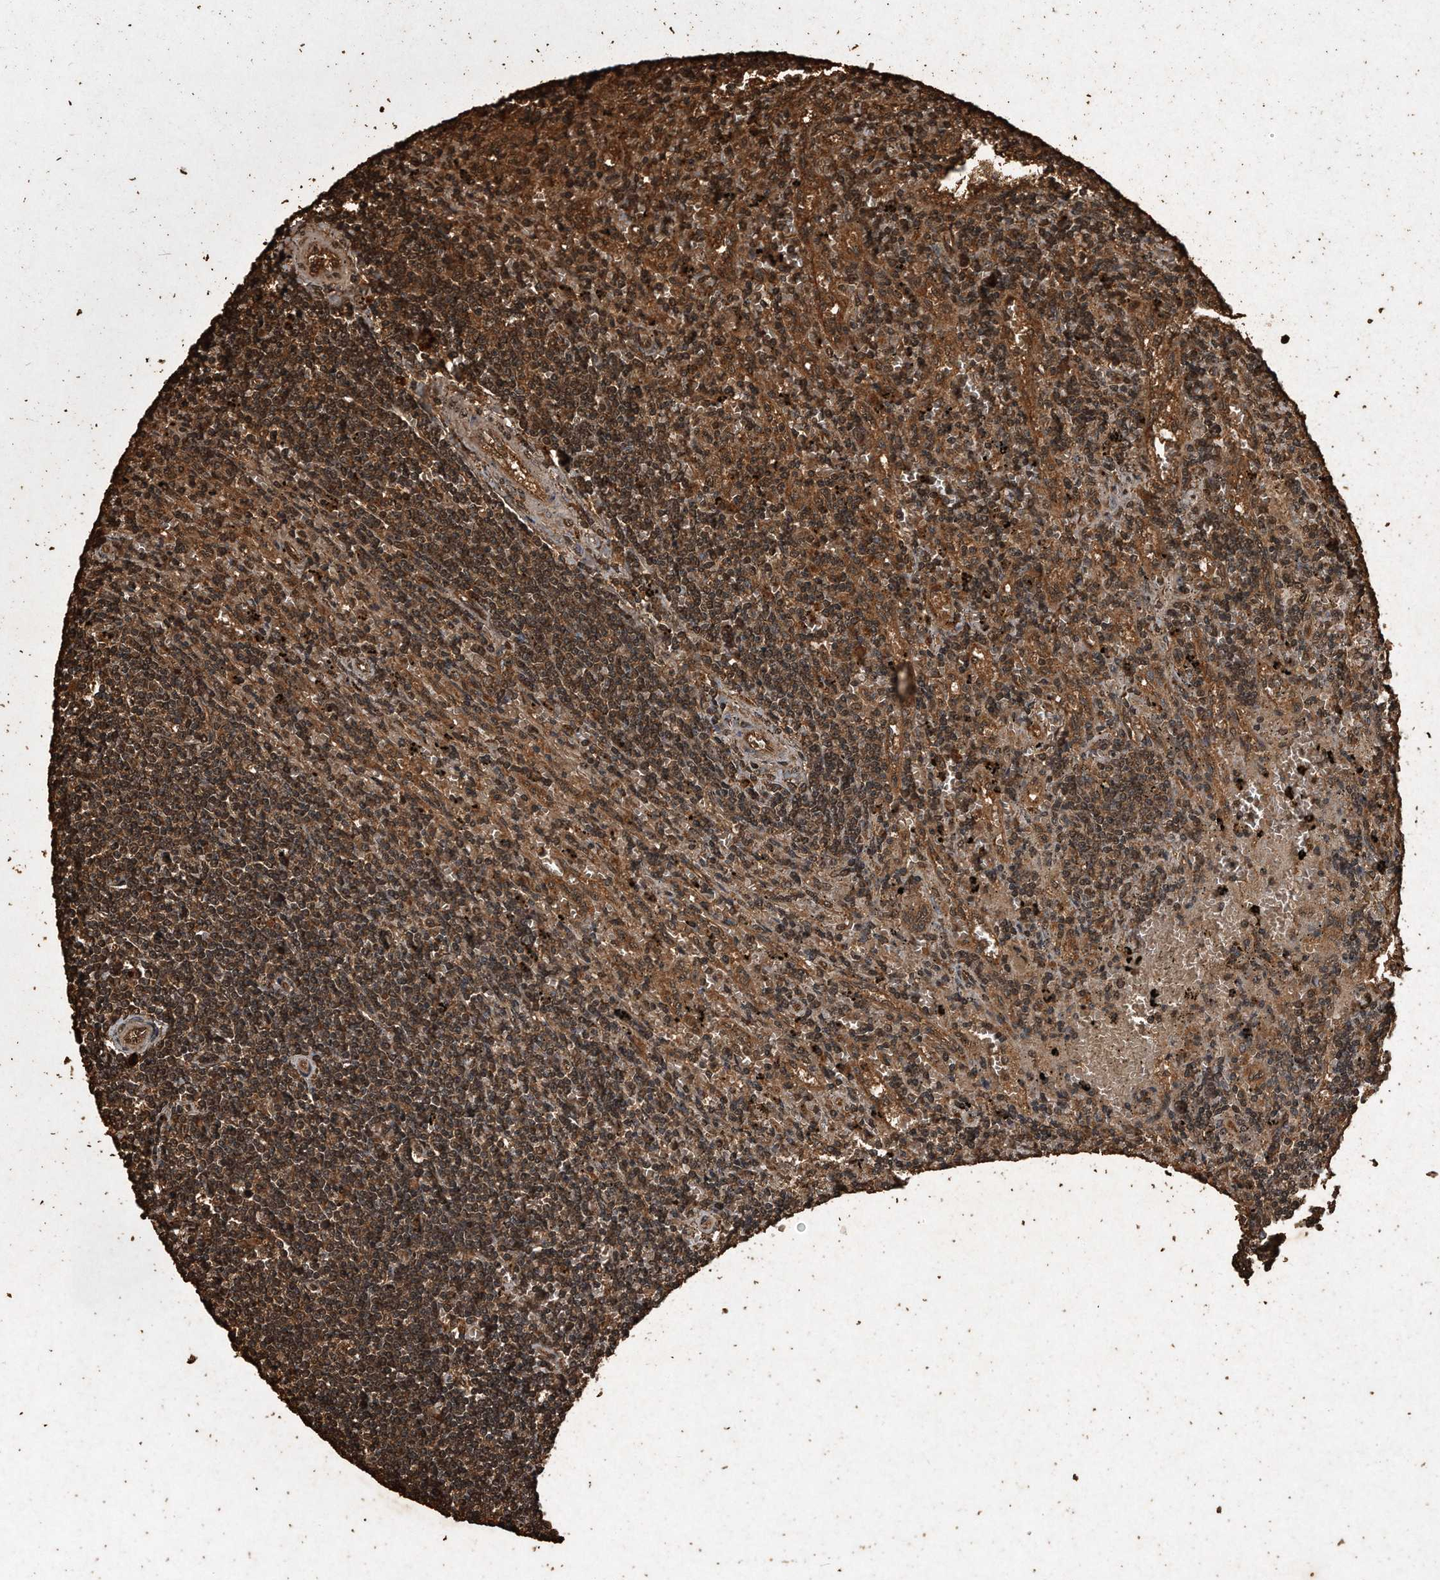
{"staining": {"intensity": "moderate", "quantity": ">75%", "location": "cytoplasmic/membranous"}, "tissue": "lymphoma", "cell_type": "Tumor cells", "image_type": "cancer", "snomed": [{"axis": "morphology", "description": "Malignant lymphoma, non-Hodgkin's type, Low grade"}, {"axis": "topography", "description": "Spleen"}], "caption": "DAB (3,3'-diaminobenzidine) immunohistochemical staining of human low-grade malignant lymphoma, non-Hodgkin's type displays moderate cytoplasmic/membranous protein staining in about >75% of tumor cells.", "gene": "CFLAR", "patient": {"sex": "male", "age": 76}}